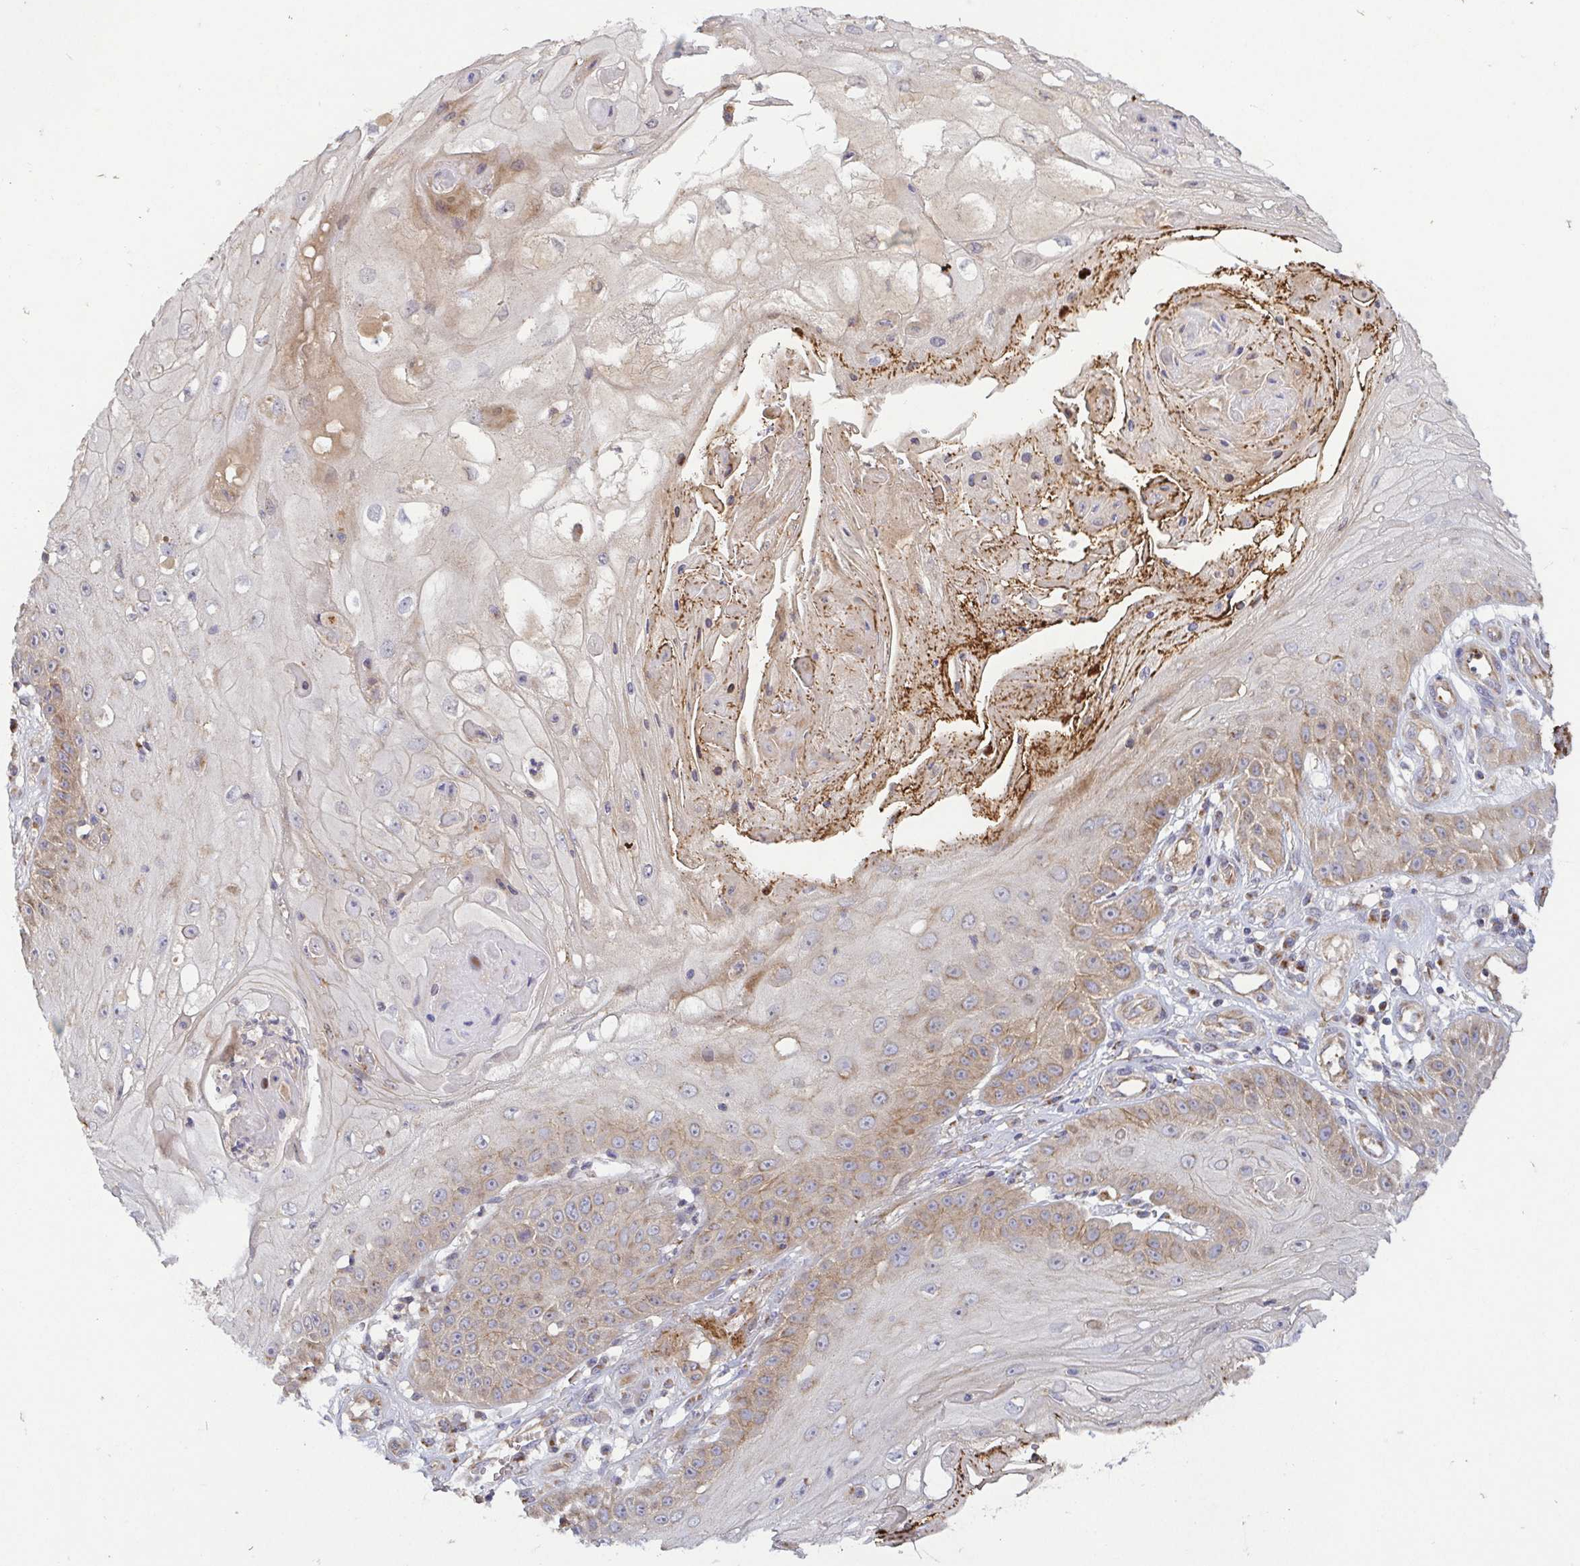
{"staining": {"intensity": "moderate", "quantity": "25%-75%", "location": "cytoplasmic/membranous"}, "tissue": "skin cancer", "cell_type": "Tumor cells", "image_type": "cancer", "snomed": [{"axis": "morphology", "description": "Squamous cell carcinoma, NOS"}, {"axis": "topography", "description": "Skin"}], "caption": "Immunohistochemistry of human skin cancer (squamous cell carcinoma) displays medium levels of moderate cytoplasmic/membranous staining in approximately 25%-75% of tumor cells.", "gene": "TM9SF4", "patient": {"sex": "male", "age": 70}}